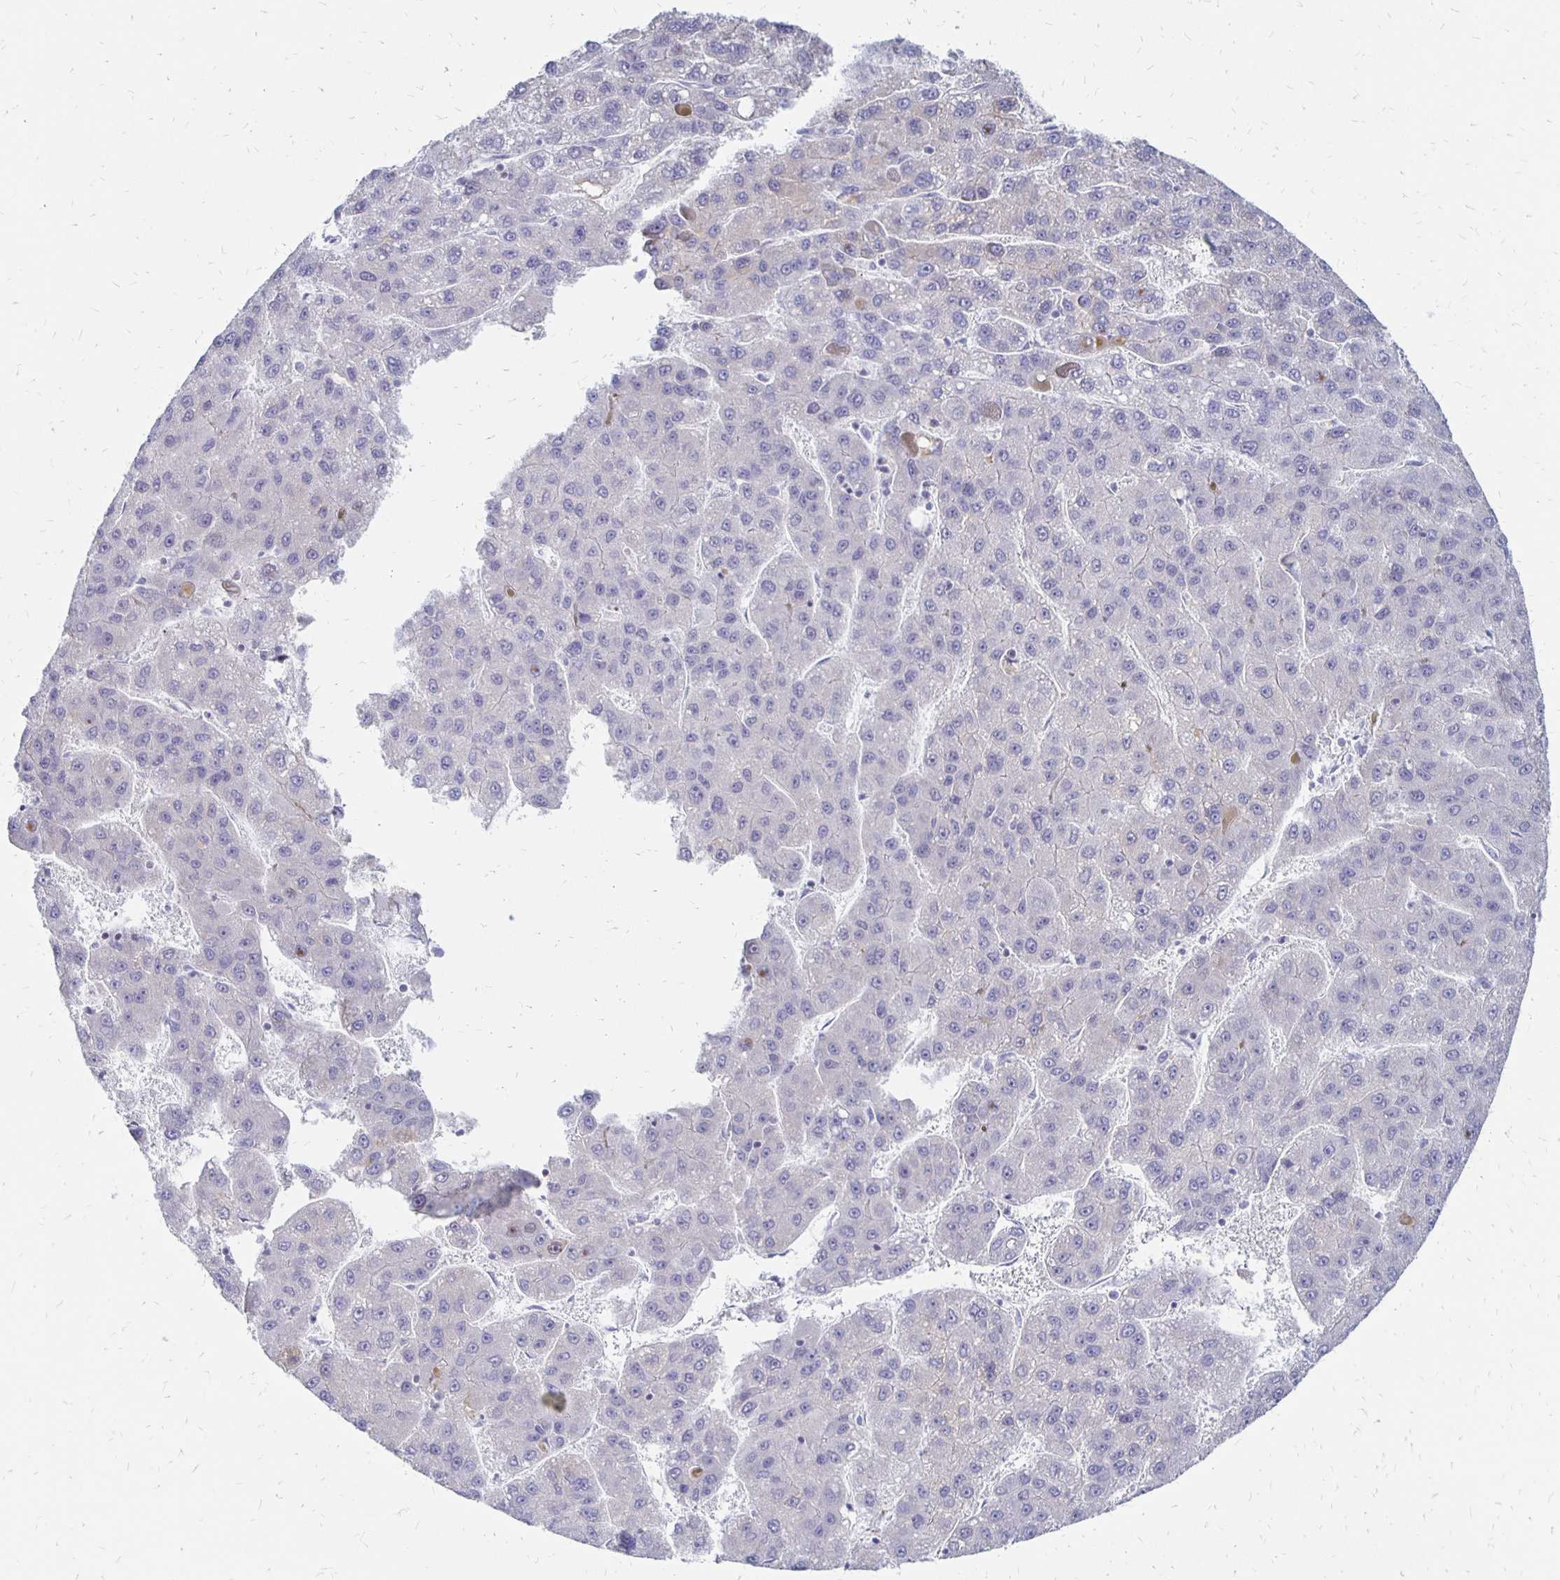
{"staining": {"intensity": "negative", "quantity": "none", "location": "none"}, "tissue": "liver cancer", "cell_type": "Tumor cells", "image_type": "cancer", "snomed": [{"axis": "morphology", "description": "Carcinoma, Hepatocellular, NOS"}, {"axis": "topography", "description": "Liver"}], "caption": "Immunohistochemistry (IHC) of human hepatocellular carcinoma (liver) exhibits no expression in tumor cells.", "gene": "SYT2", "patient": {"sex": "female", "age": 82}}